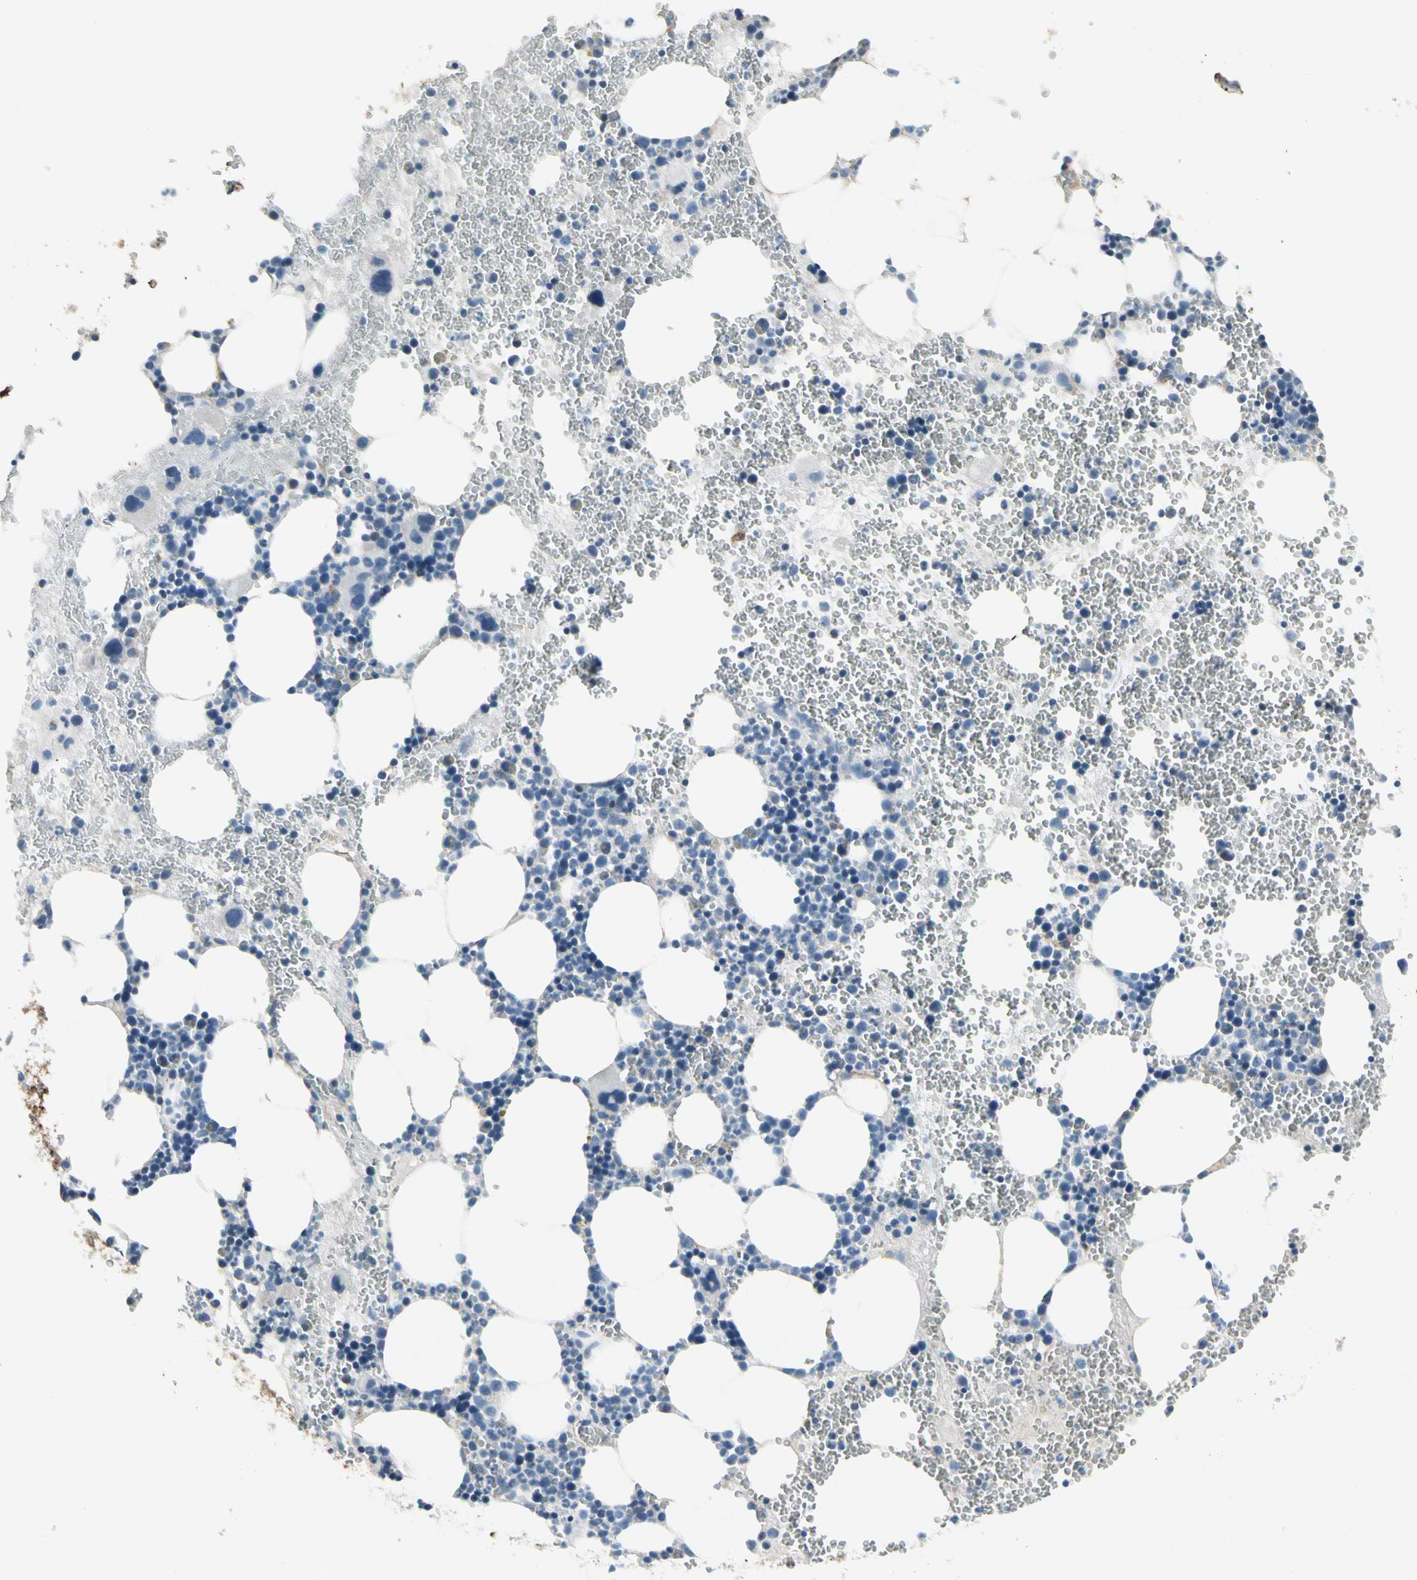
{"staining": {"intensity": "negative", "quantity": "none", "location": "none"}, "tissue": "bone marrow", "cell_type": "Hematopoietic cells", "image_type": "normal", "snomed": [{"axis": "morphology", "description": "Normal tissue, NOS"}, {"axis": "morphology", "description": "Inflammation, NOS"}, {"axis": "topography", "description": "Bone marrow"}], "caption": "Immunohistochemistry (IHC) photomicrograph of unremarkable bone marrow: bone marrow stained with DAB (3,3'-diaminobenzidine) demonstrates no significant protein staining in hematopoietic cells. Brightfield microscopy of immunohistochemistry (IHC) stained with DAB (3,3'-diaminobenzidine) (brown) and hematoxylin (blue), captured at high magnification.", "gene": "PIGR", "patient": {"sex": "female", "age": 76}}